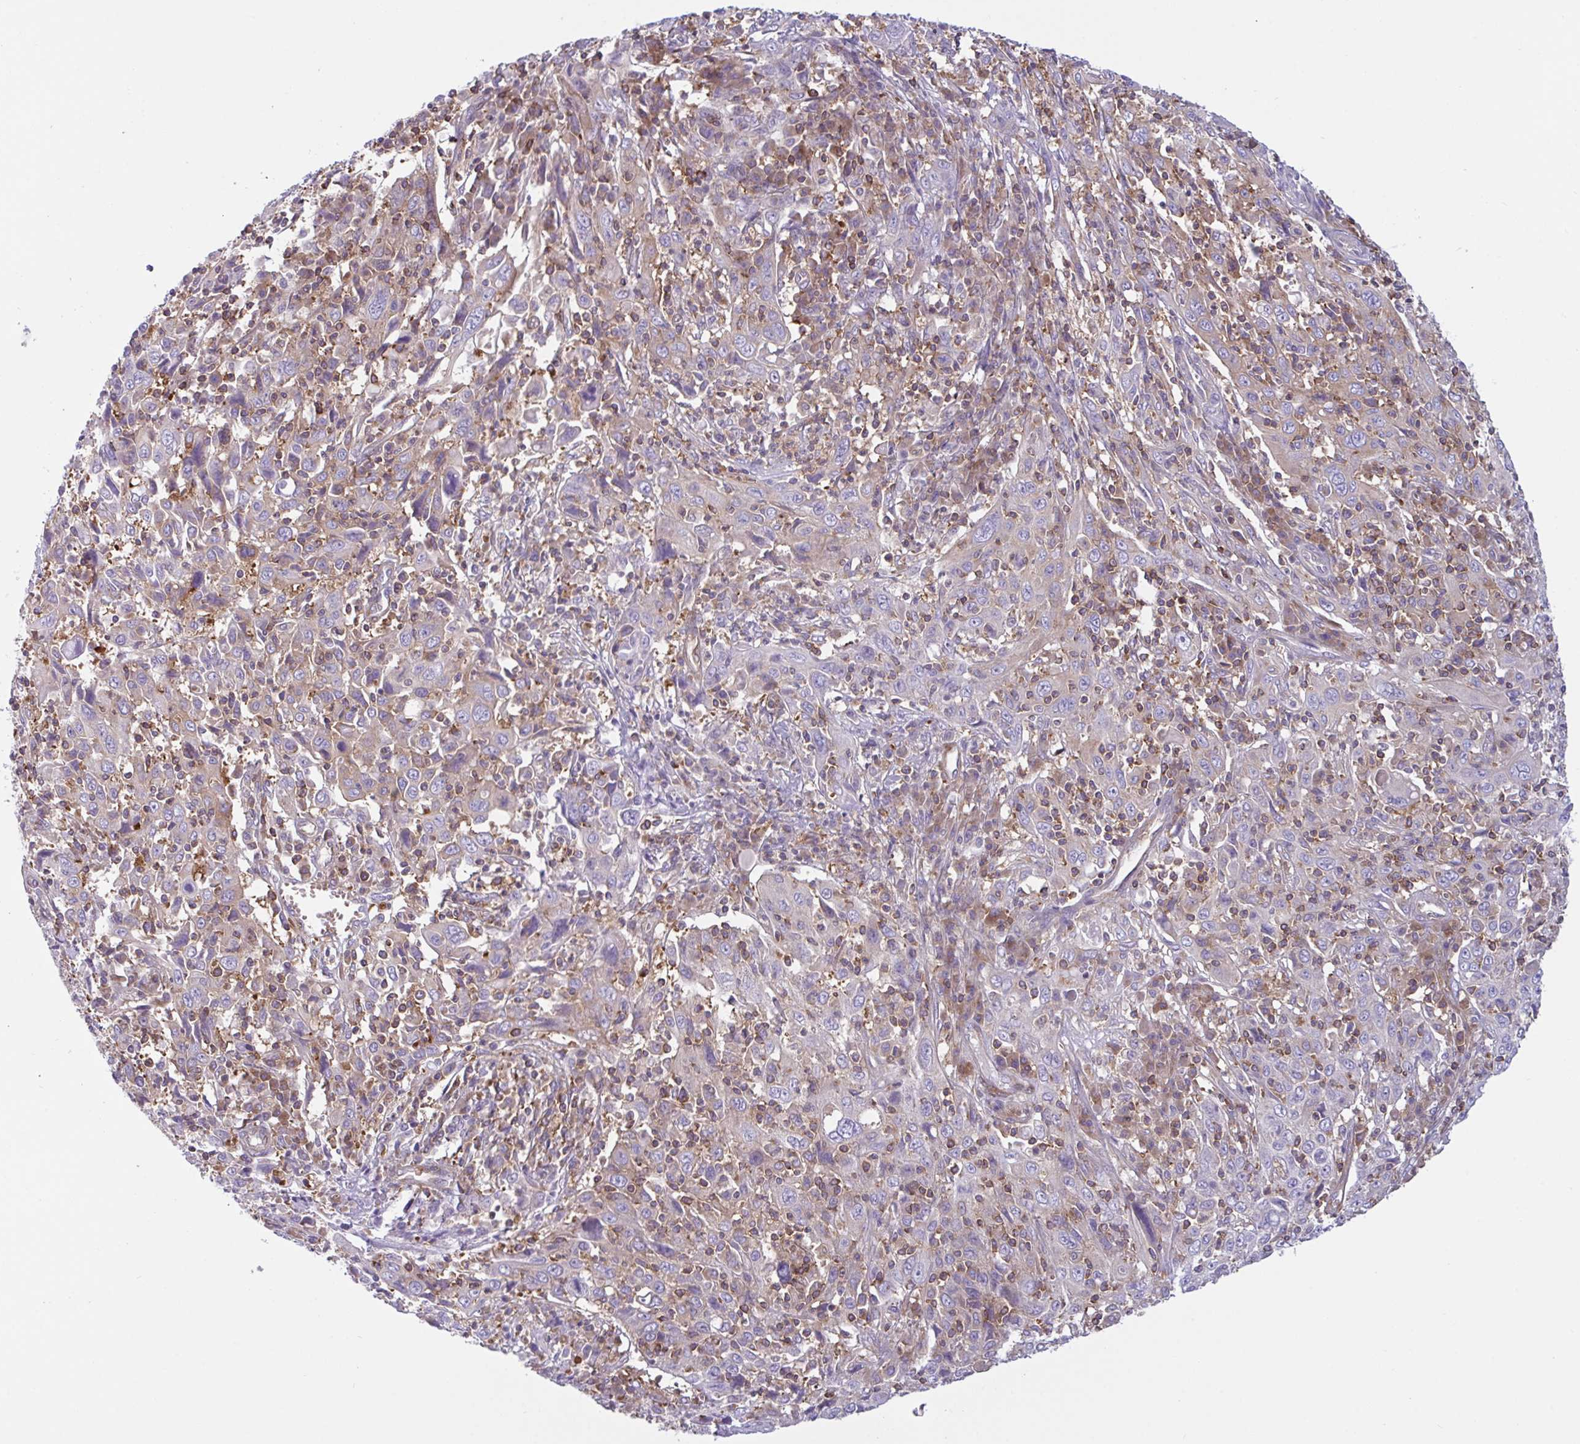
{"staining": {"intensity": "weak", "quantity": "25%-75%", "location": "cytoplasmic/membranous"}, "tissue": "cervical cancer", "cell_type": "Tumor cells", "image_type": "cancer", "snomed": [{"axis": "morphology", "description": "Squamous cell carcinoma, NOS"}, {"axis": "topography", "description": "Cervix"}], "caption": "This is a histology image of immunohistochemistry staining of squamous cell carcinoma (cervical), which shows weak staining in the cytoplasmic/membranous of tumor cells.", "gene": "TSC22D3", "patient": {"sex": "female", "age": 46}}